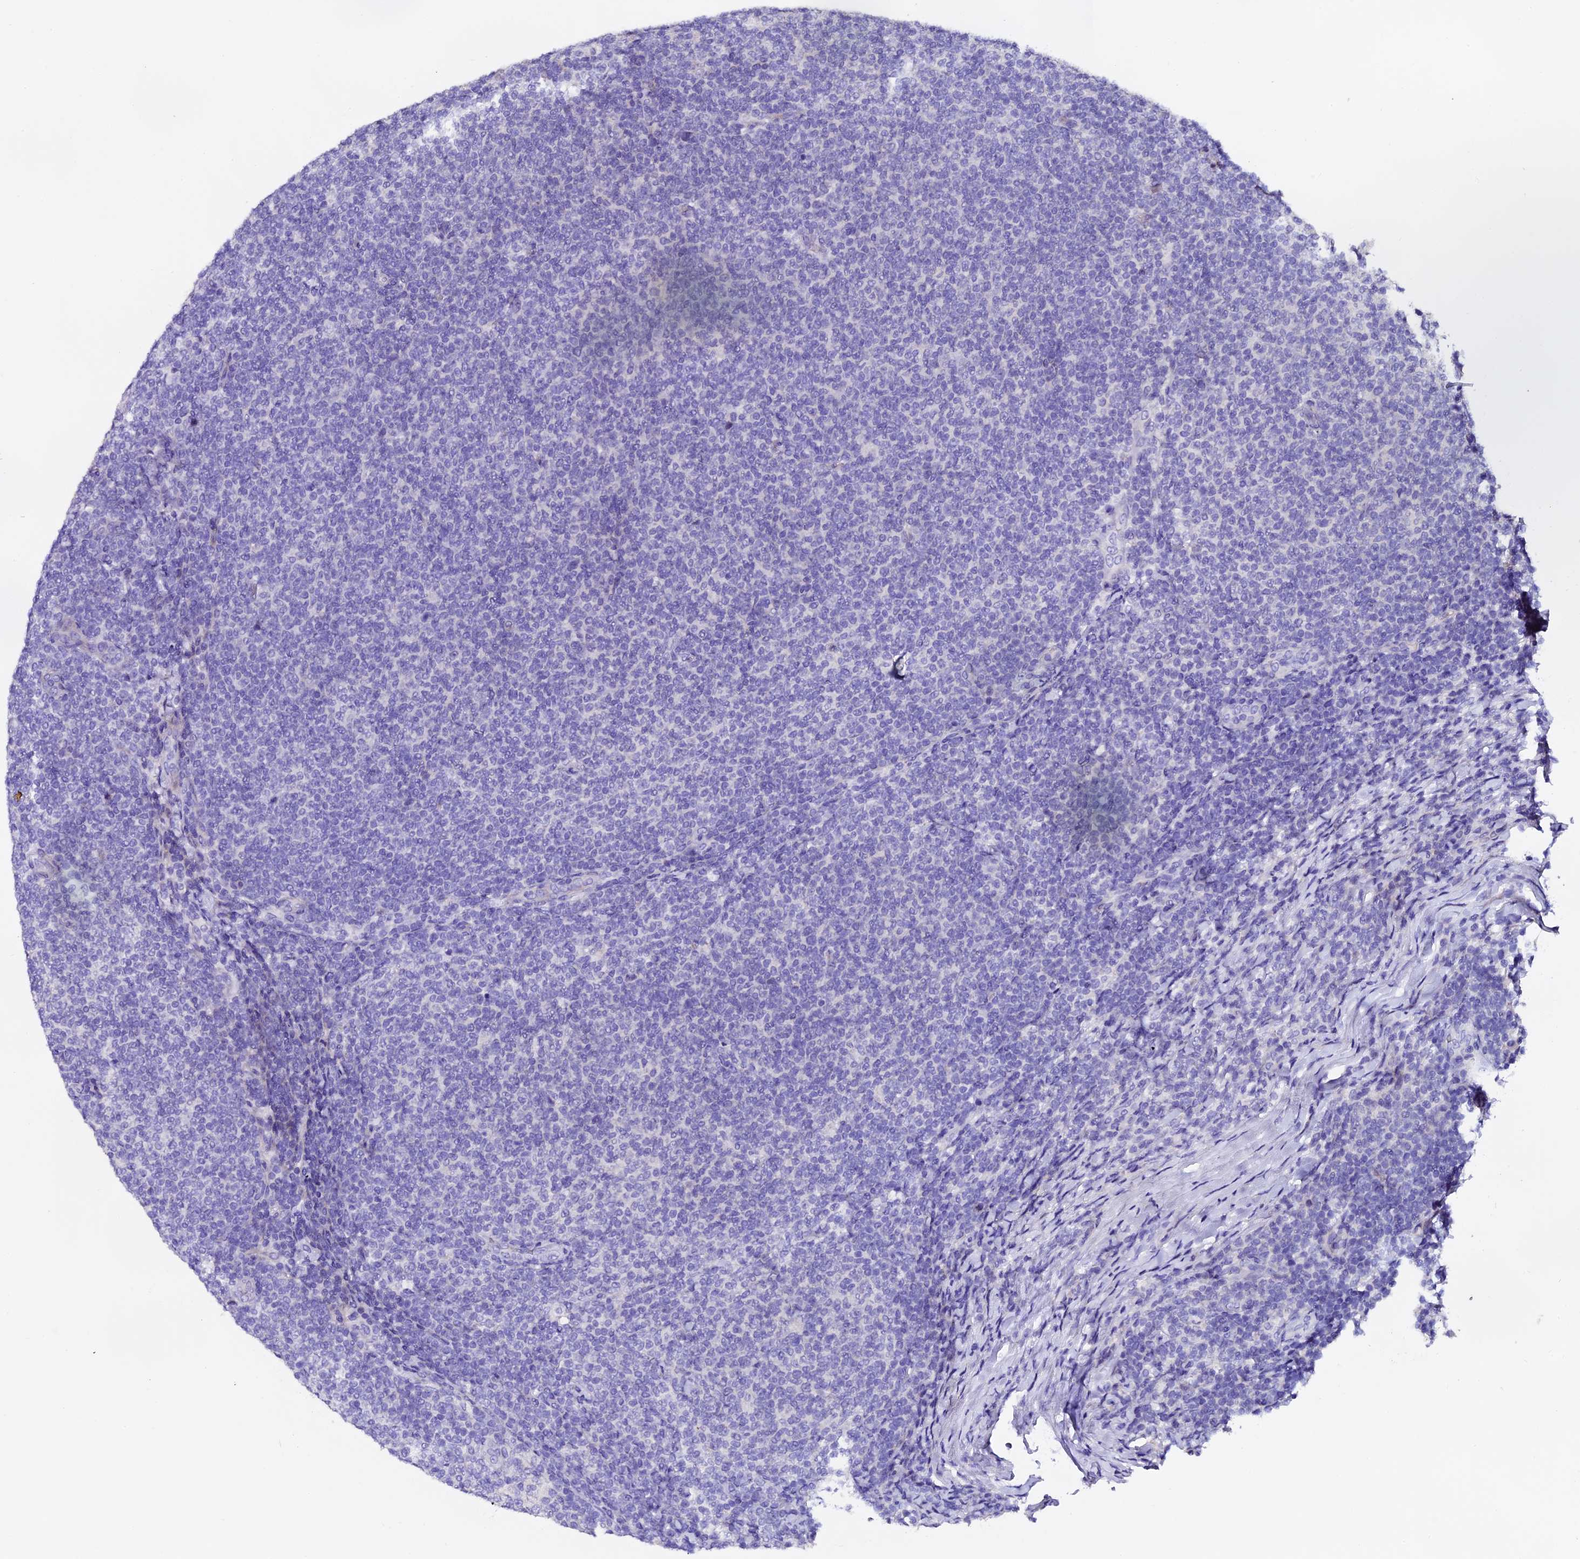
{"staining": {"intensity": "negative", "quantity": "none", "location": "none"}, "tissue": "lymphoma", "cell_type": "Tumor cells", "image_type": "cancer", "snomed": [{"axis": "morphology", "description": "Malignant lymphoma, non-Hodgkin's type, Low grade"}, {"axis": "topography", "description": "Lymph node"}], "caption": "Tumor cells show no significant staining in low-grade malignant lymphoma, non-Hodgkin's type.", "gene": "FBXW9", "patient": {"sex": "male", "age": 66}}